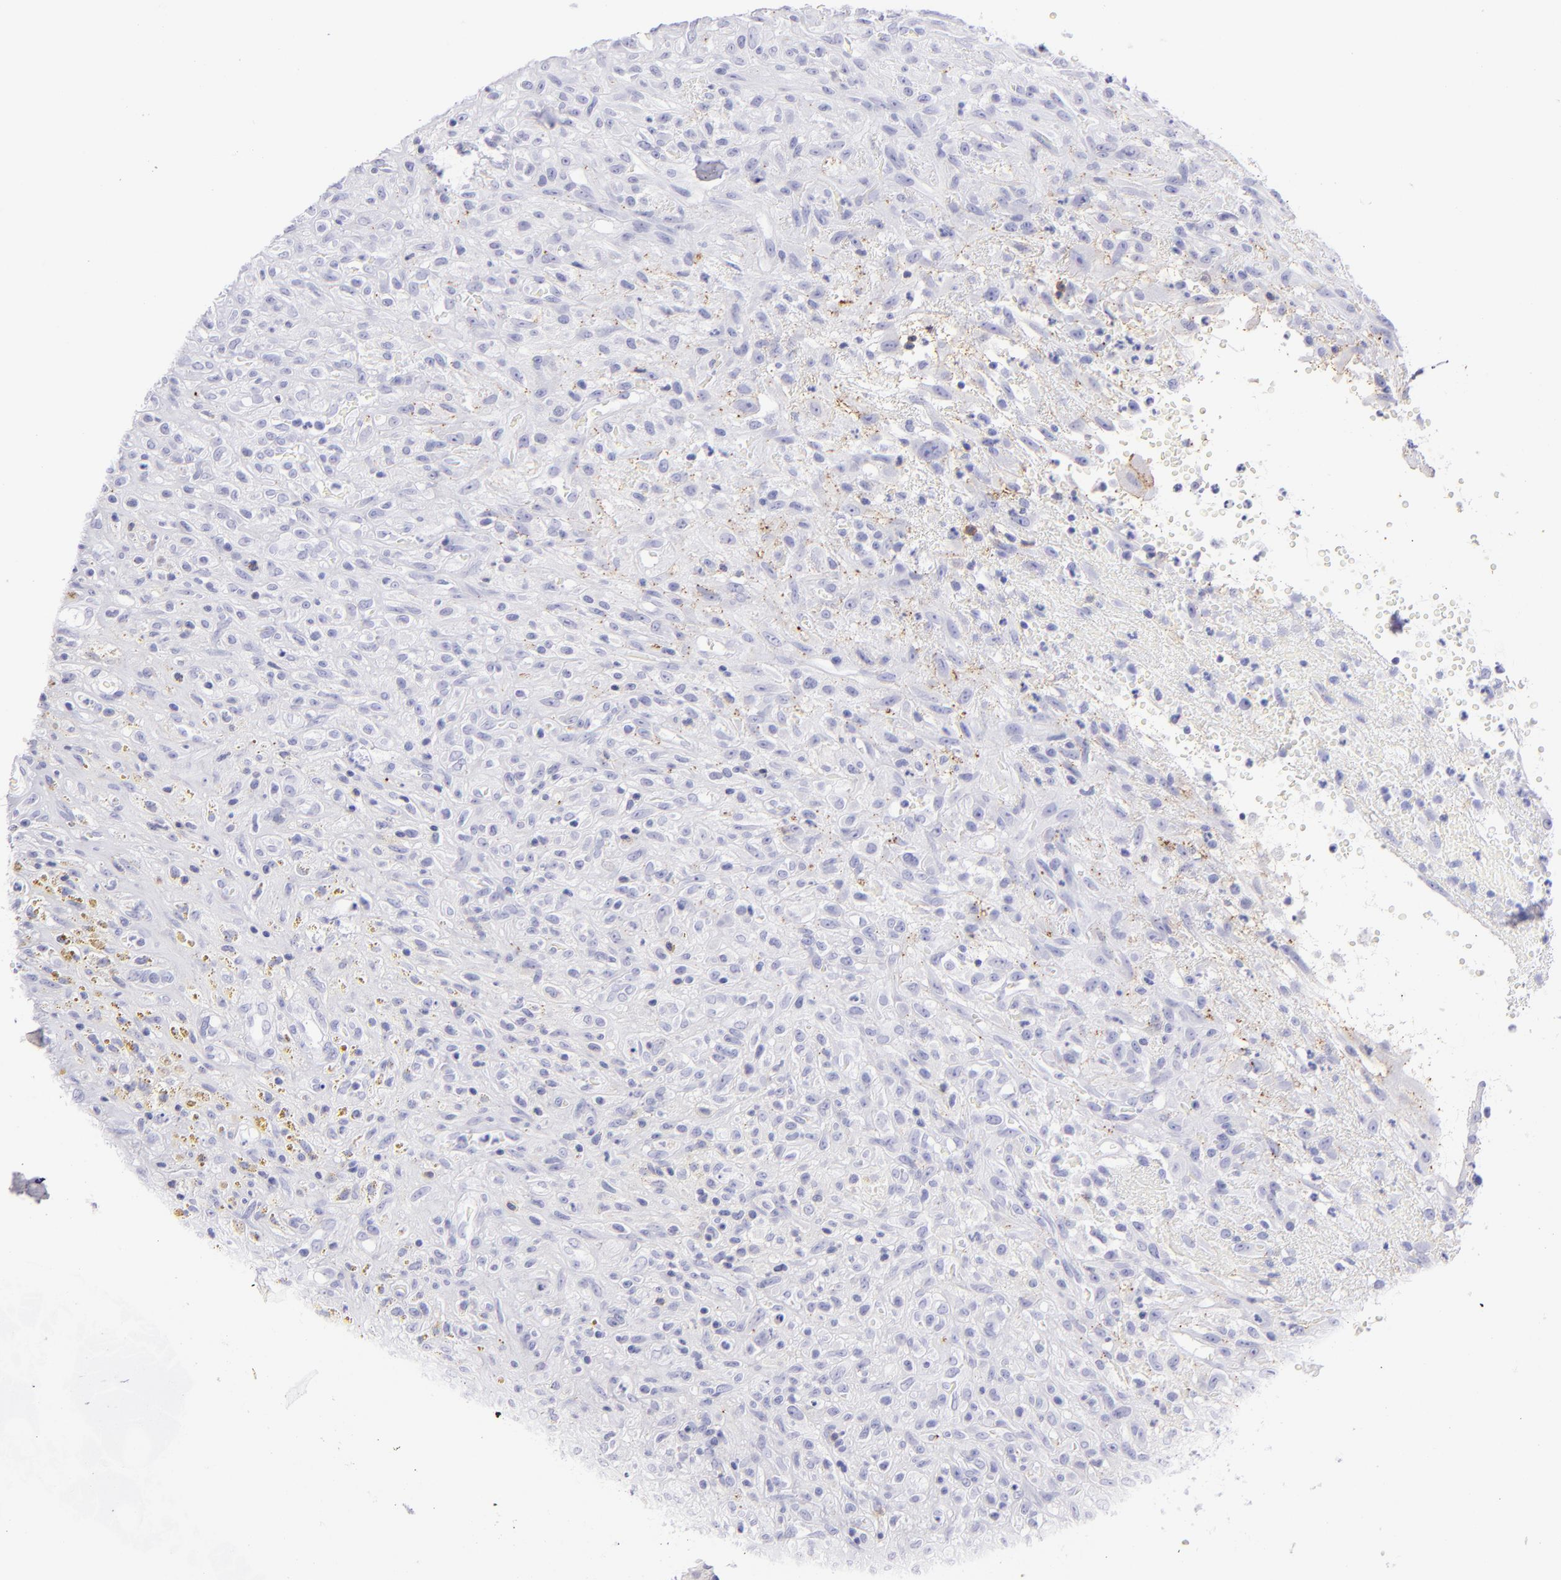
{"staining": {"intensity": "negative", "quantity": "none", "location": "none"}, "tissue": "glioma", "cell_type": "Tumor cells", "image_type": "cancer", "snomed": [{"axis": "morphology", "description": "Glioma, malignant, High grade"}, {"axis": "topography", "description": "Brain"}], "caption": "This histopathology image is of malignant glioma (high-grade) stained with immunohistochemistry (IHC) to label a protein in brown with the nuclei are counter-stained blue. There is no expression in tumor cells. Brightfield microscopy of immunohistochemistry stained with DAB (3,3'-diaminobenzidine) (brown) and hematoxylin (blue), captured at high magnification.", "gene": "CD69", "patient": {"sex": "male", "age": 66}}